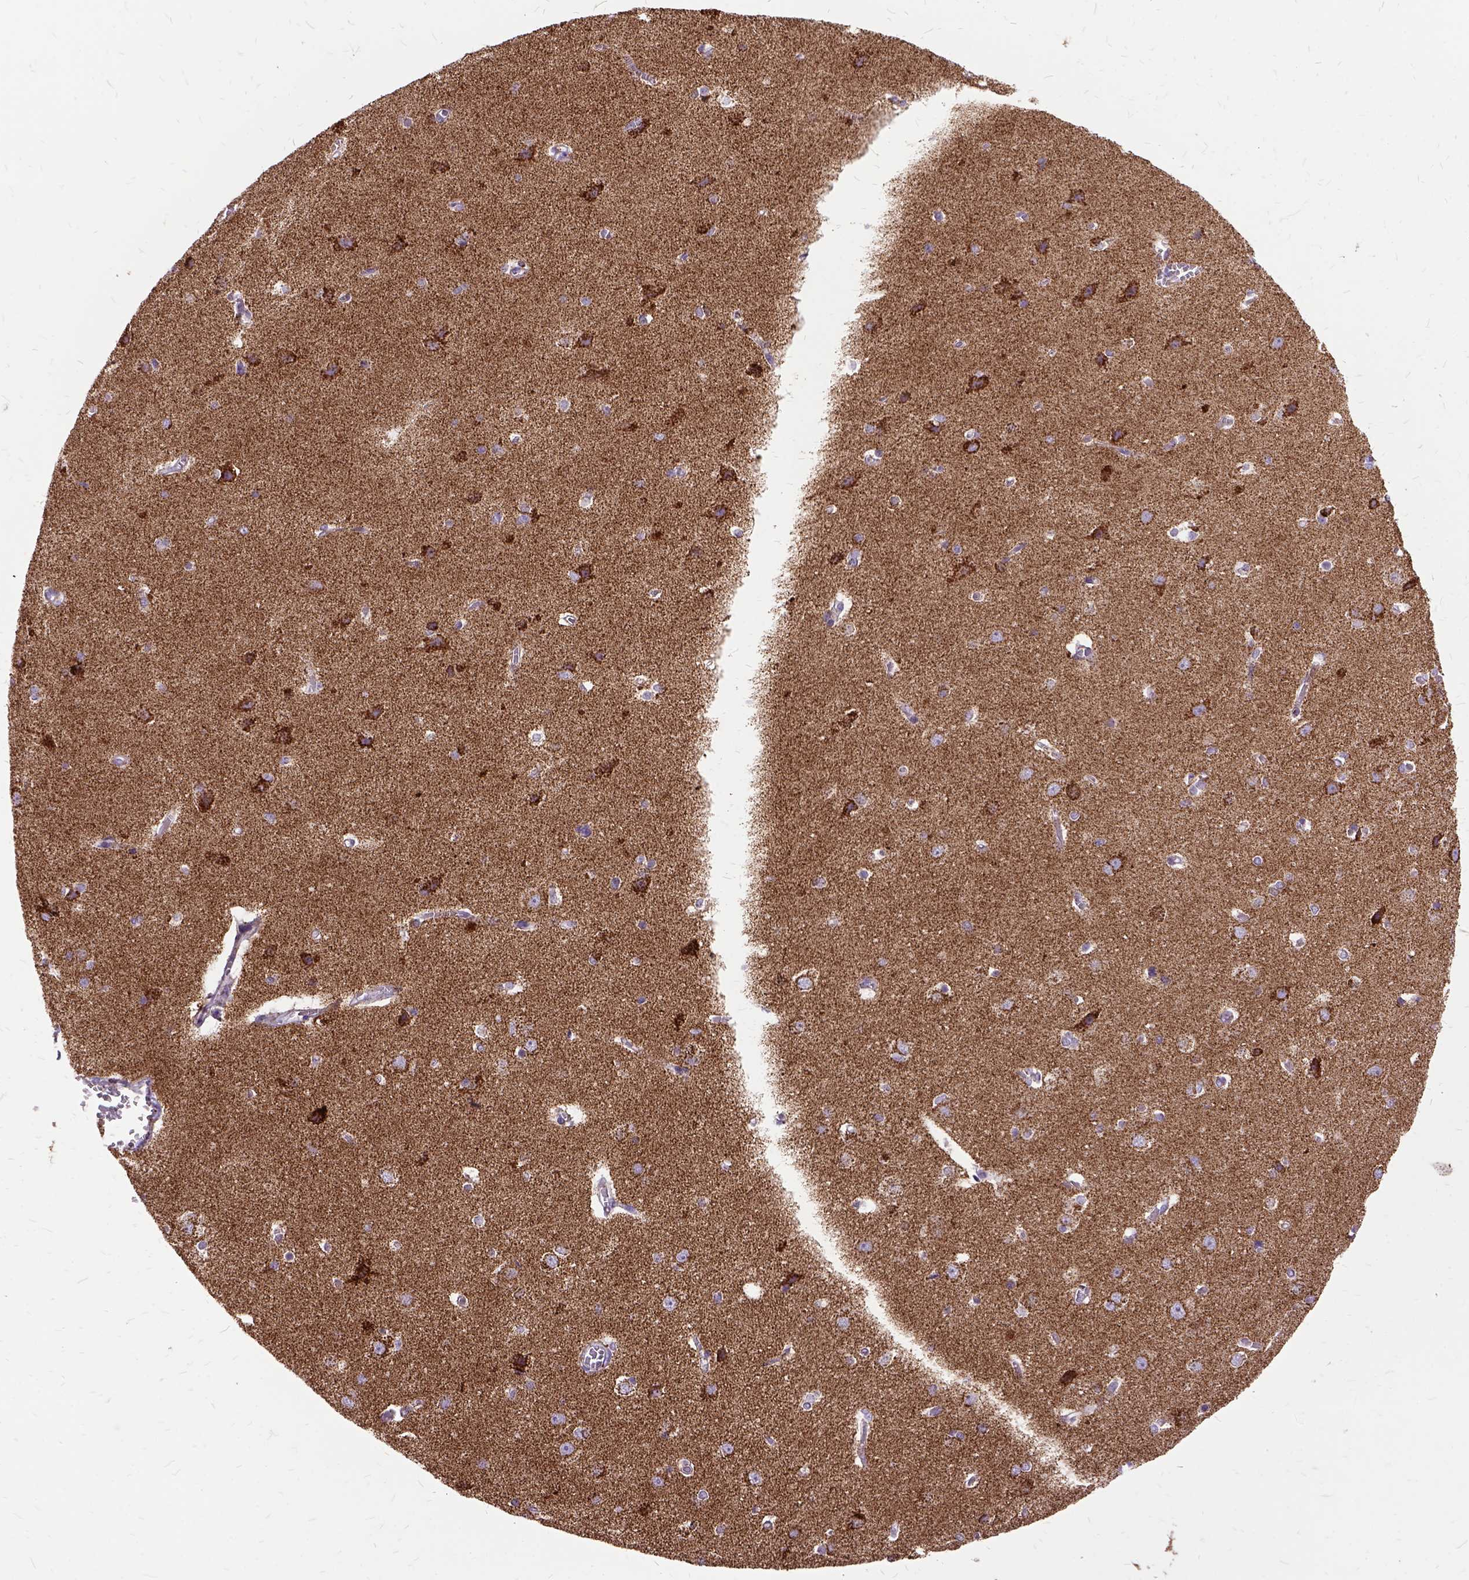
{"staining": {"intensity": "negative", "quantity": "none", "location": "none"}, "tissue": "cerebral cortex", "cell_type": "Endothelial cells", "image_type": "normal", "snomed": [{"axis": "morphology", "description": "Normal tissue, NOS"}, {"axis": "topography", "description": "Cerebral cortex"}], "caption": "The immunohistochemistry histopathology image has no significant positivity in endothelial cells of cerebral cortex.", "gene": "OXCT1", "patient": {"sex": "male", "age": 37}}